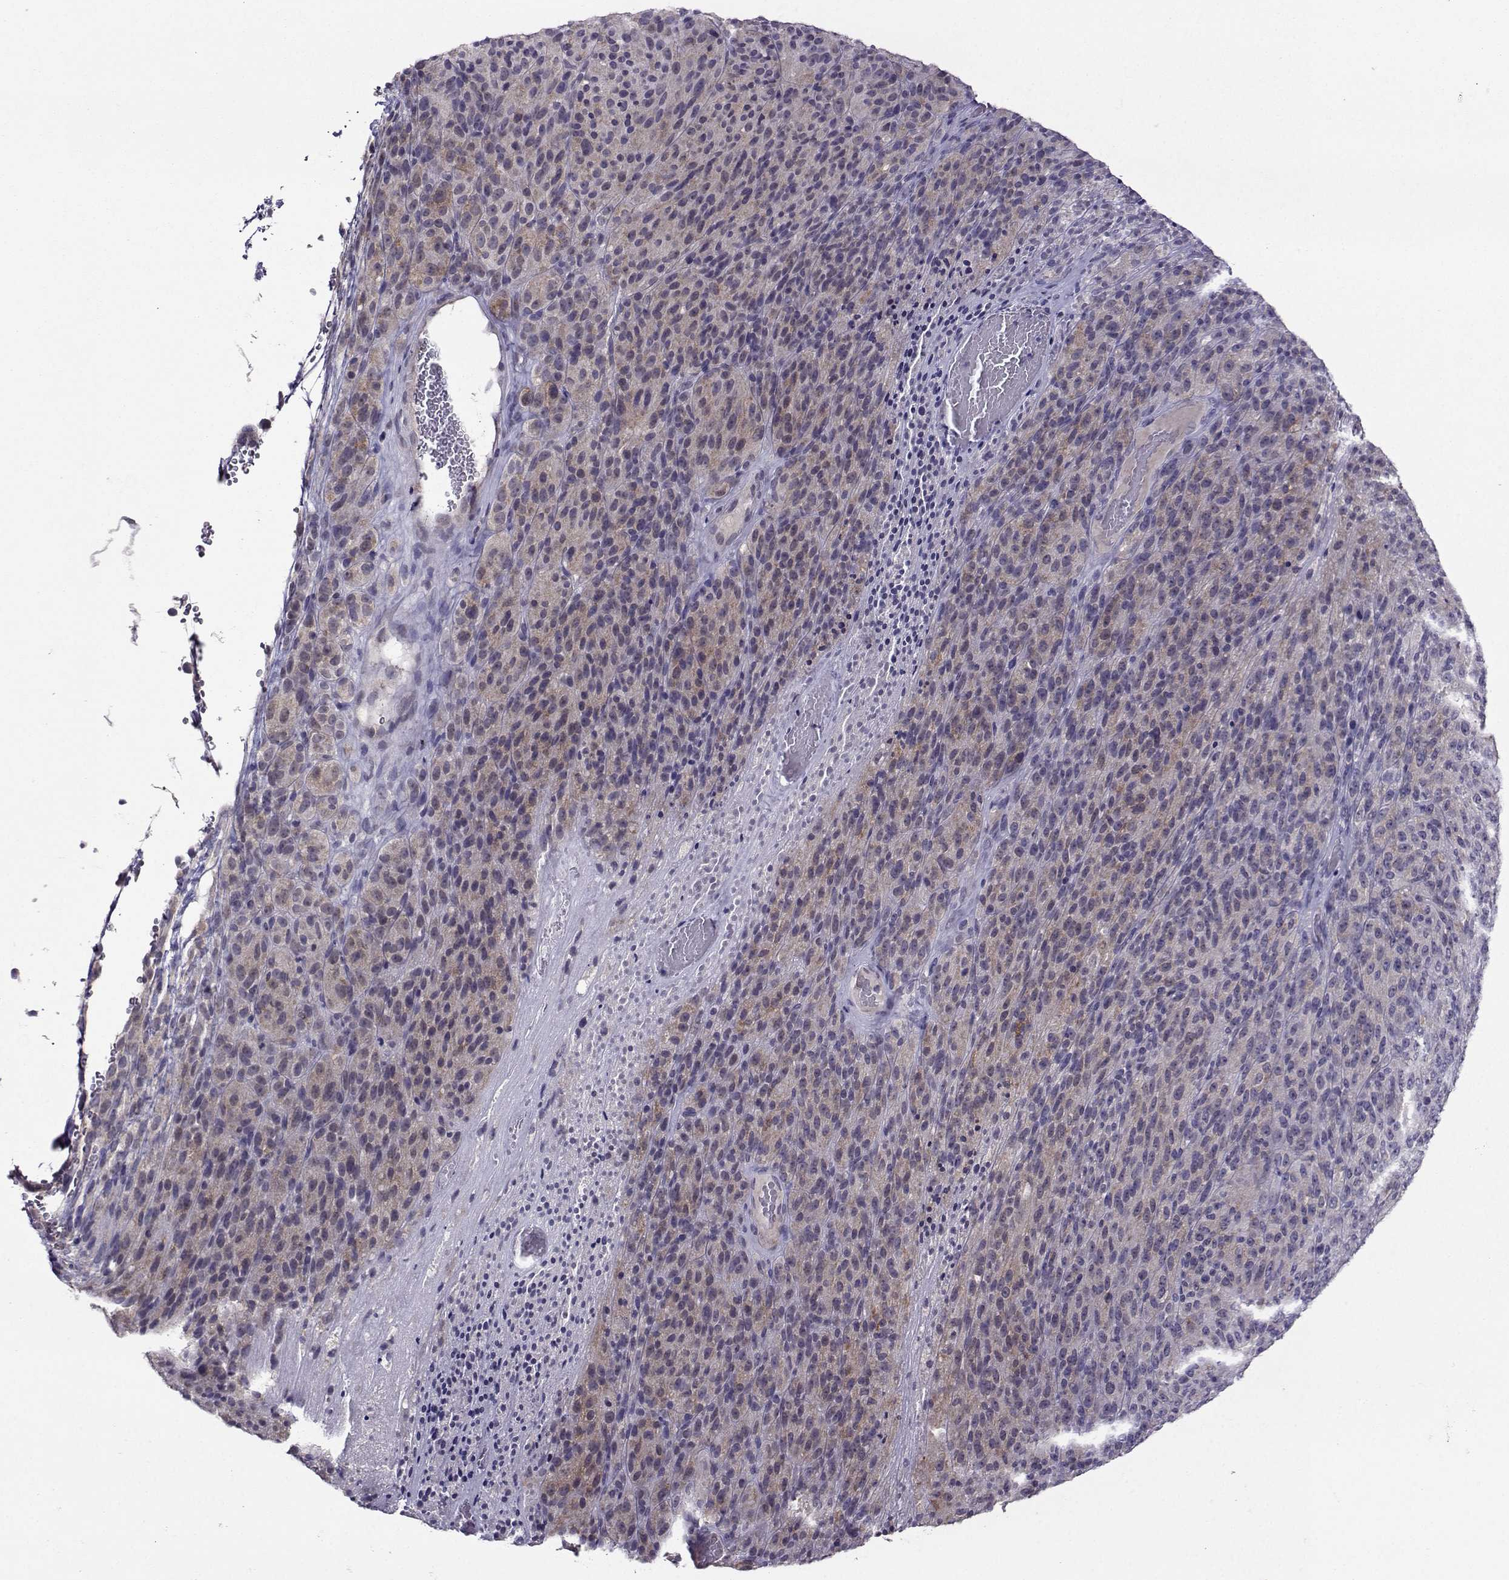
{"staining": {"intensity": "weak", "quantity": "25%-75%", "location": "cytoplasmic/membranous"}, "tissue": "melanoma", "cell_type": "Tumor cells", "image_type": "cancer", "snomed": [{"axis": "morphology", "description": "Malignant melanoma, Metastatic site"}, {"axis": "topography", "description": "Brain"}], "caption": "There is low levels of weak cytoplasmic/membranous staining in tumor cells of melanoma, as demonstrated by immunohistochemical staining (brown color).", "gene": "DDX20", "patient": {"sex": "female", "age": 56}}